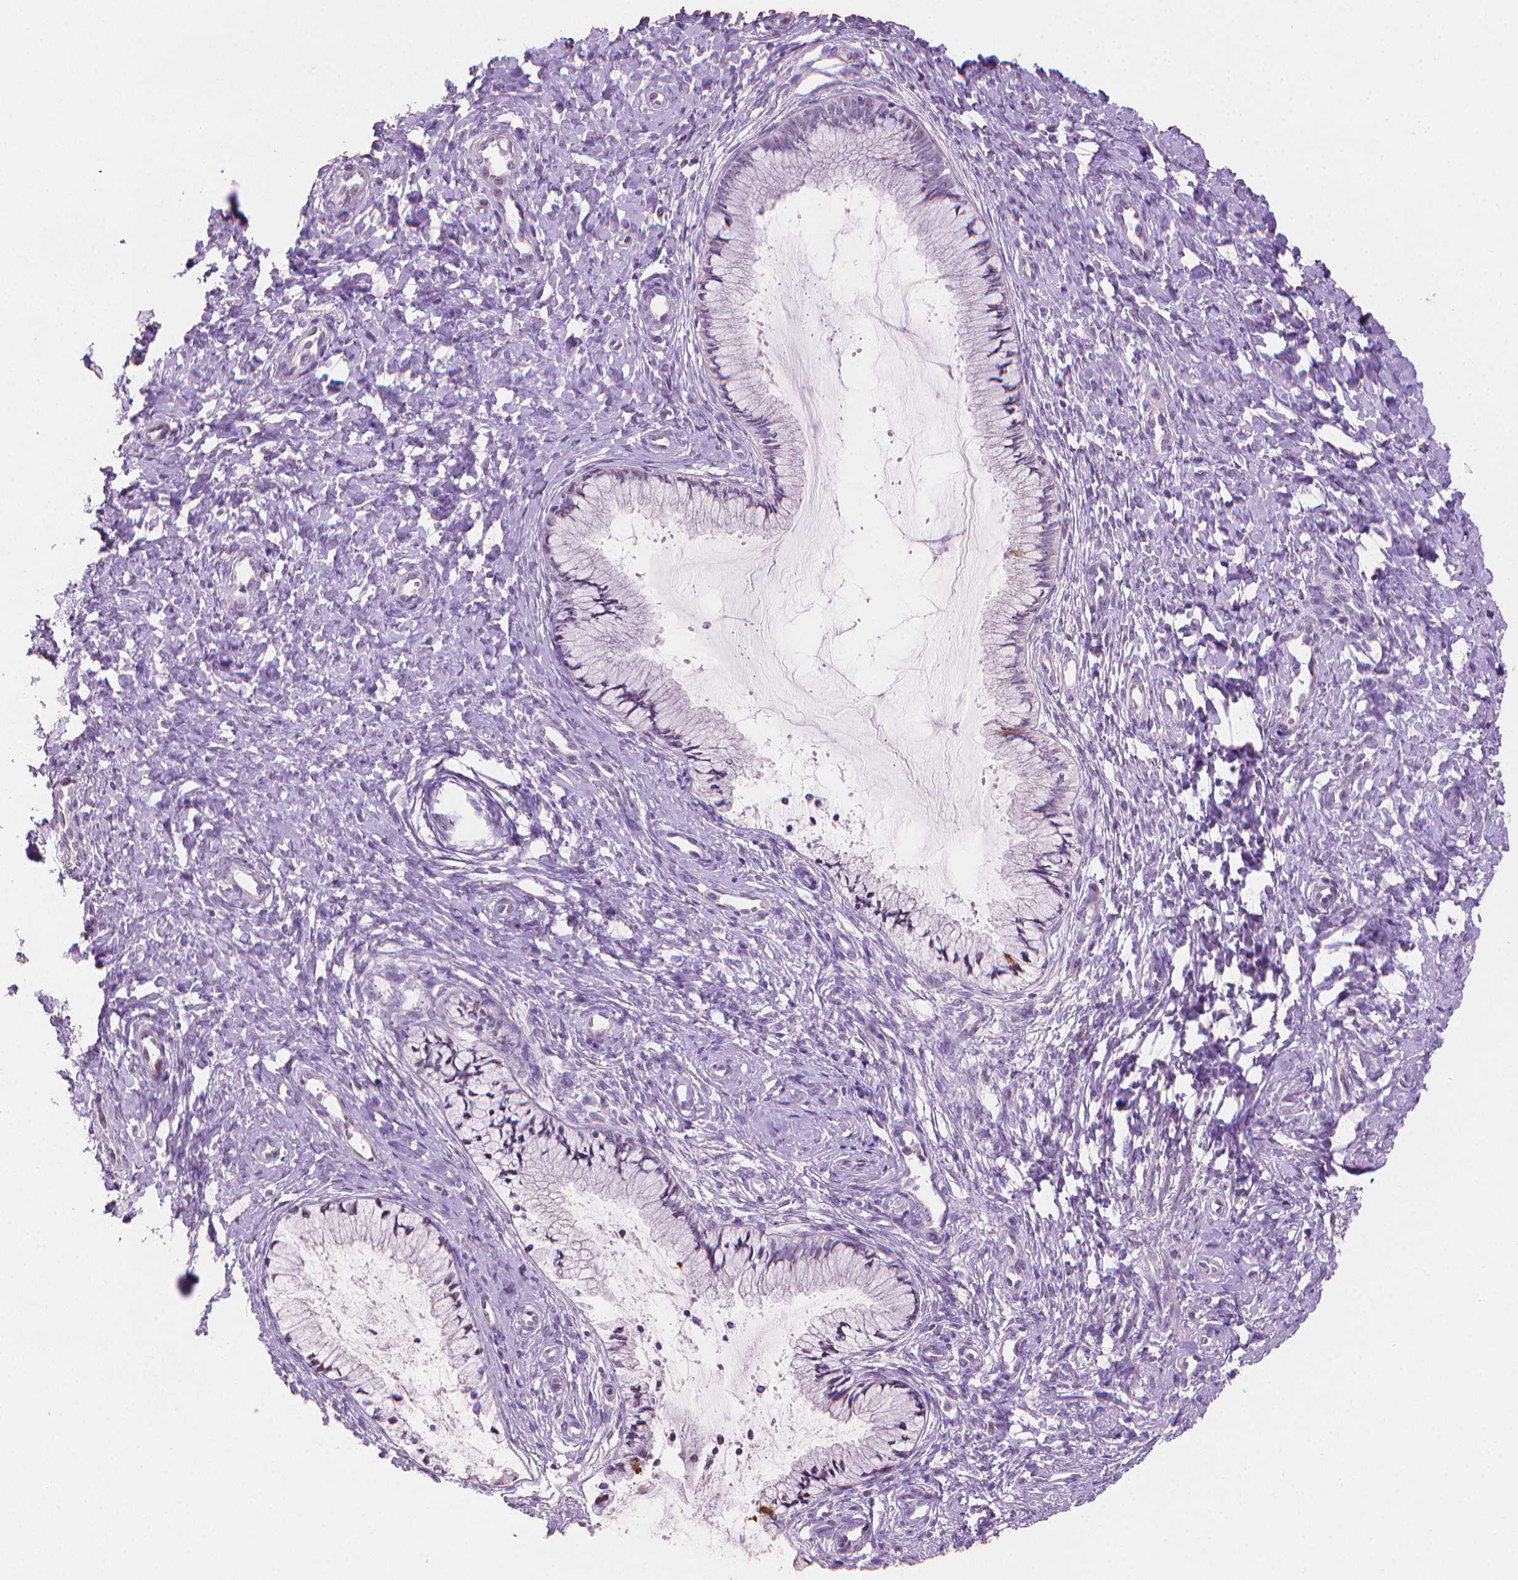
{"staining": {"intensity": "negative", "quantity": "none", "location": "none"}, "tissue": "cervix", "cell_type": "Glandular cells", "image_type": "normal", "snomed": [{"axis": "morphology", "description": "Normal tissue, NOS"}, {"axis": "topography", "description": "Cervix"}], "caption": "Immunohistochemical staining of benign human cervix demonstrates no significant staining in glandular cells.", "gene": "CLXN", "patient": {"sex": "female", "age": 37}}